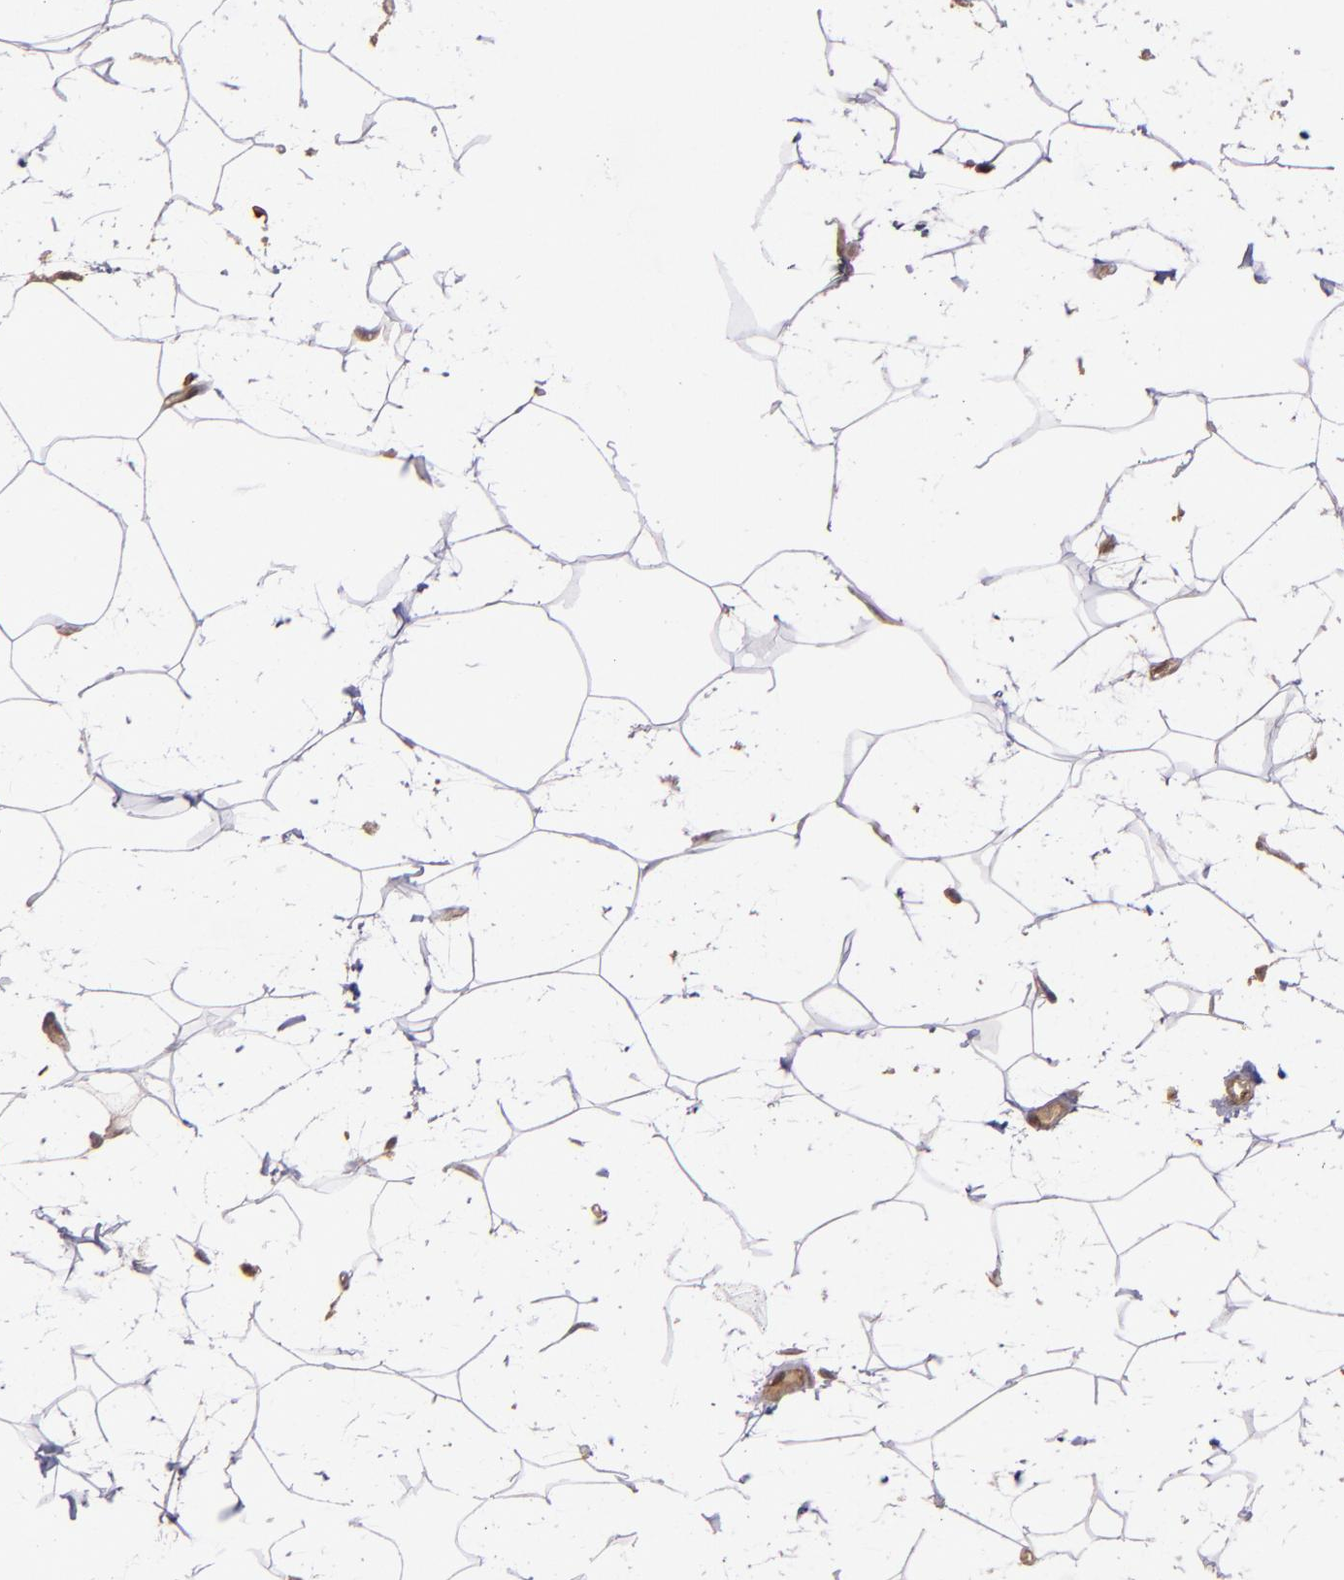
{"staining": {"intensity": "strong", "quantity": ">75%", "location": "cytoplasmic/membranous"}, "tissue": "breast cancer", "cell_type": "Tumor cells", "image_type": "cancer", "snomed": [{"axis": "morphology", "description": "Duct carcinoma"}, {"axis": "topography", "description": "Breast"}], "caption": "Breast invasive ductal carcinoma stained with a brown dye displays strong cytoplasmic/membranous positive expression in approximately >75% of tumor cells.", "gene": "USP51", "patient": {"sex": "female", "age": 40}}